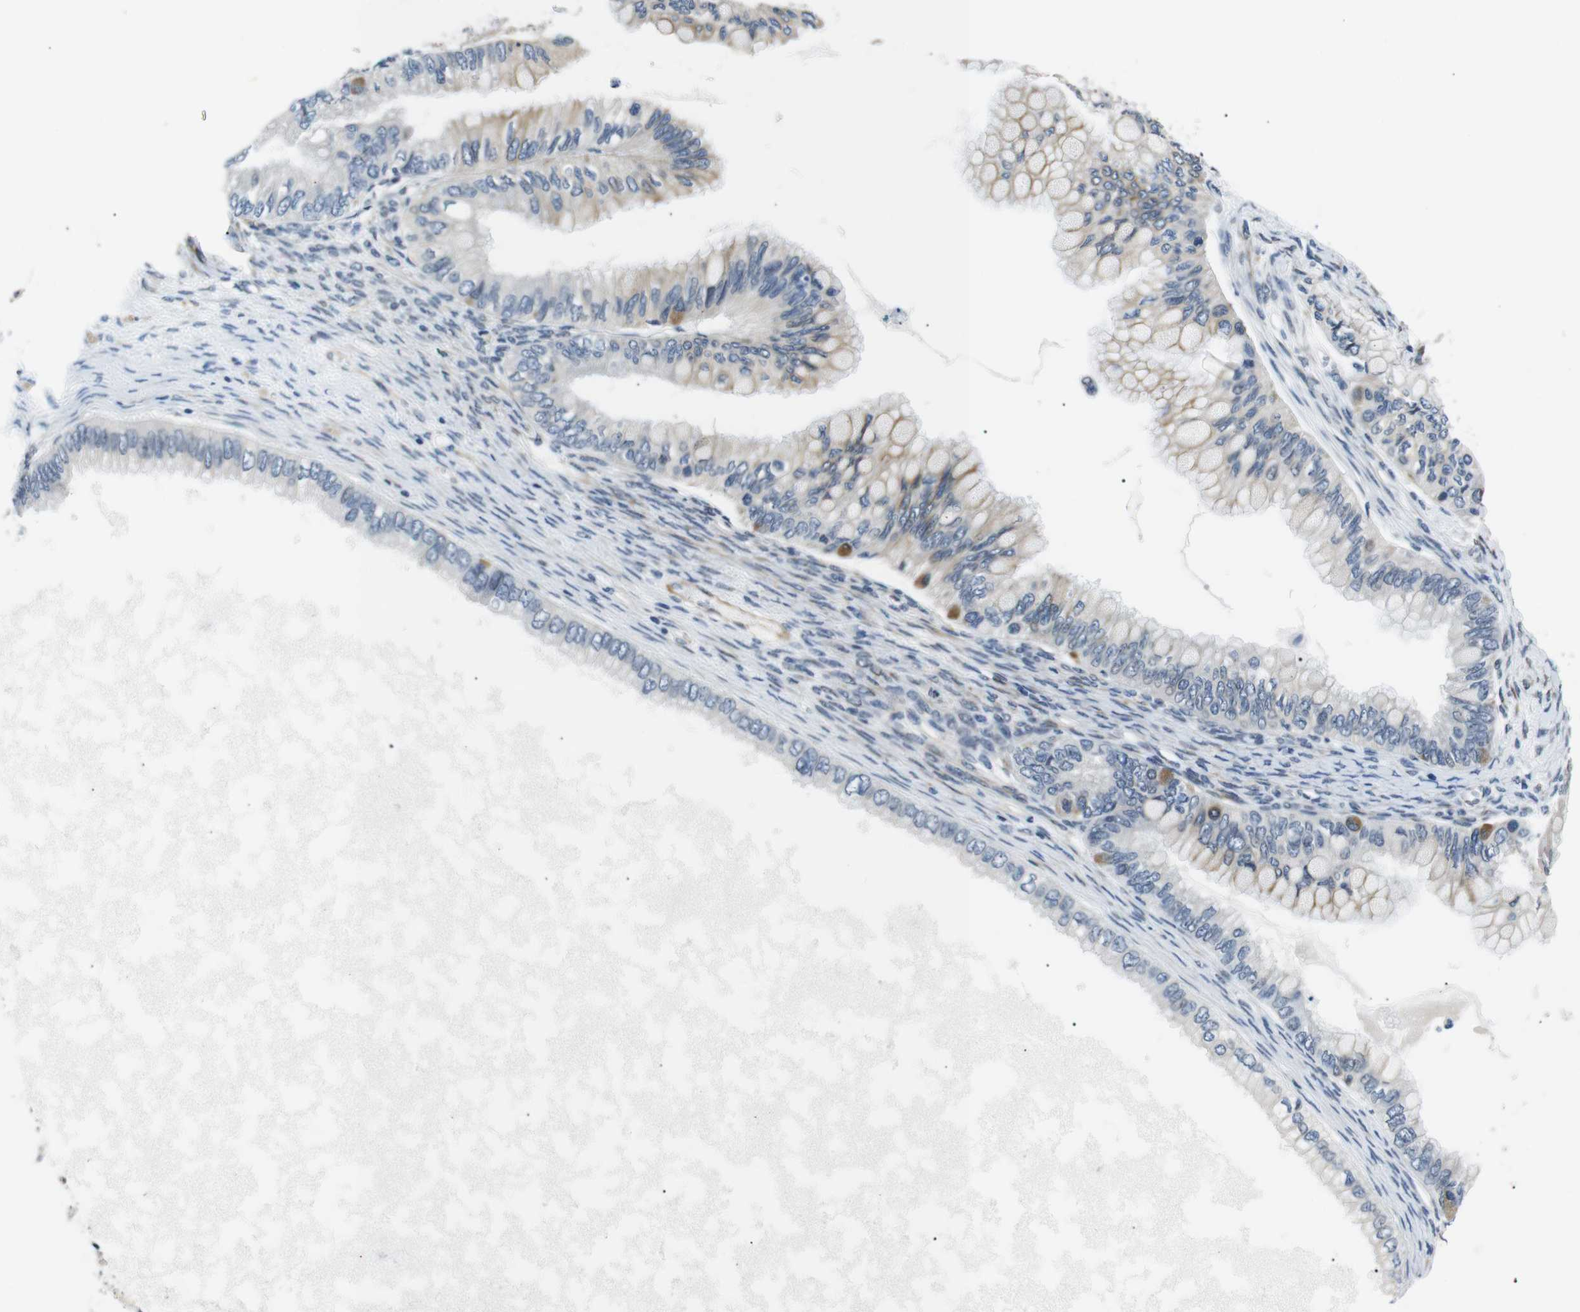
{"staining": {"intensity": "weak", "quantity": "<25%", "location": "cytoplasmic/membranous"}, "tissue": "ovarian cancer", "cell_type": "Tumor cells", "image_type": "cancer", "snomed": [{"axis": "morphology", "description": "Cystadenocarcinoma, mucinous, NOS"}, {"axis": "topography", "description": "Ovary"}], "caption": "An image of human mucinous cystadenocarcinoma (ovarian) is negative for staining in tumor cells.", "gene": "TAFA1", "patient": {"sex": "female", "age": 80}}